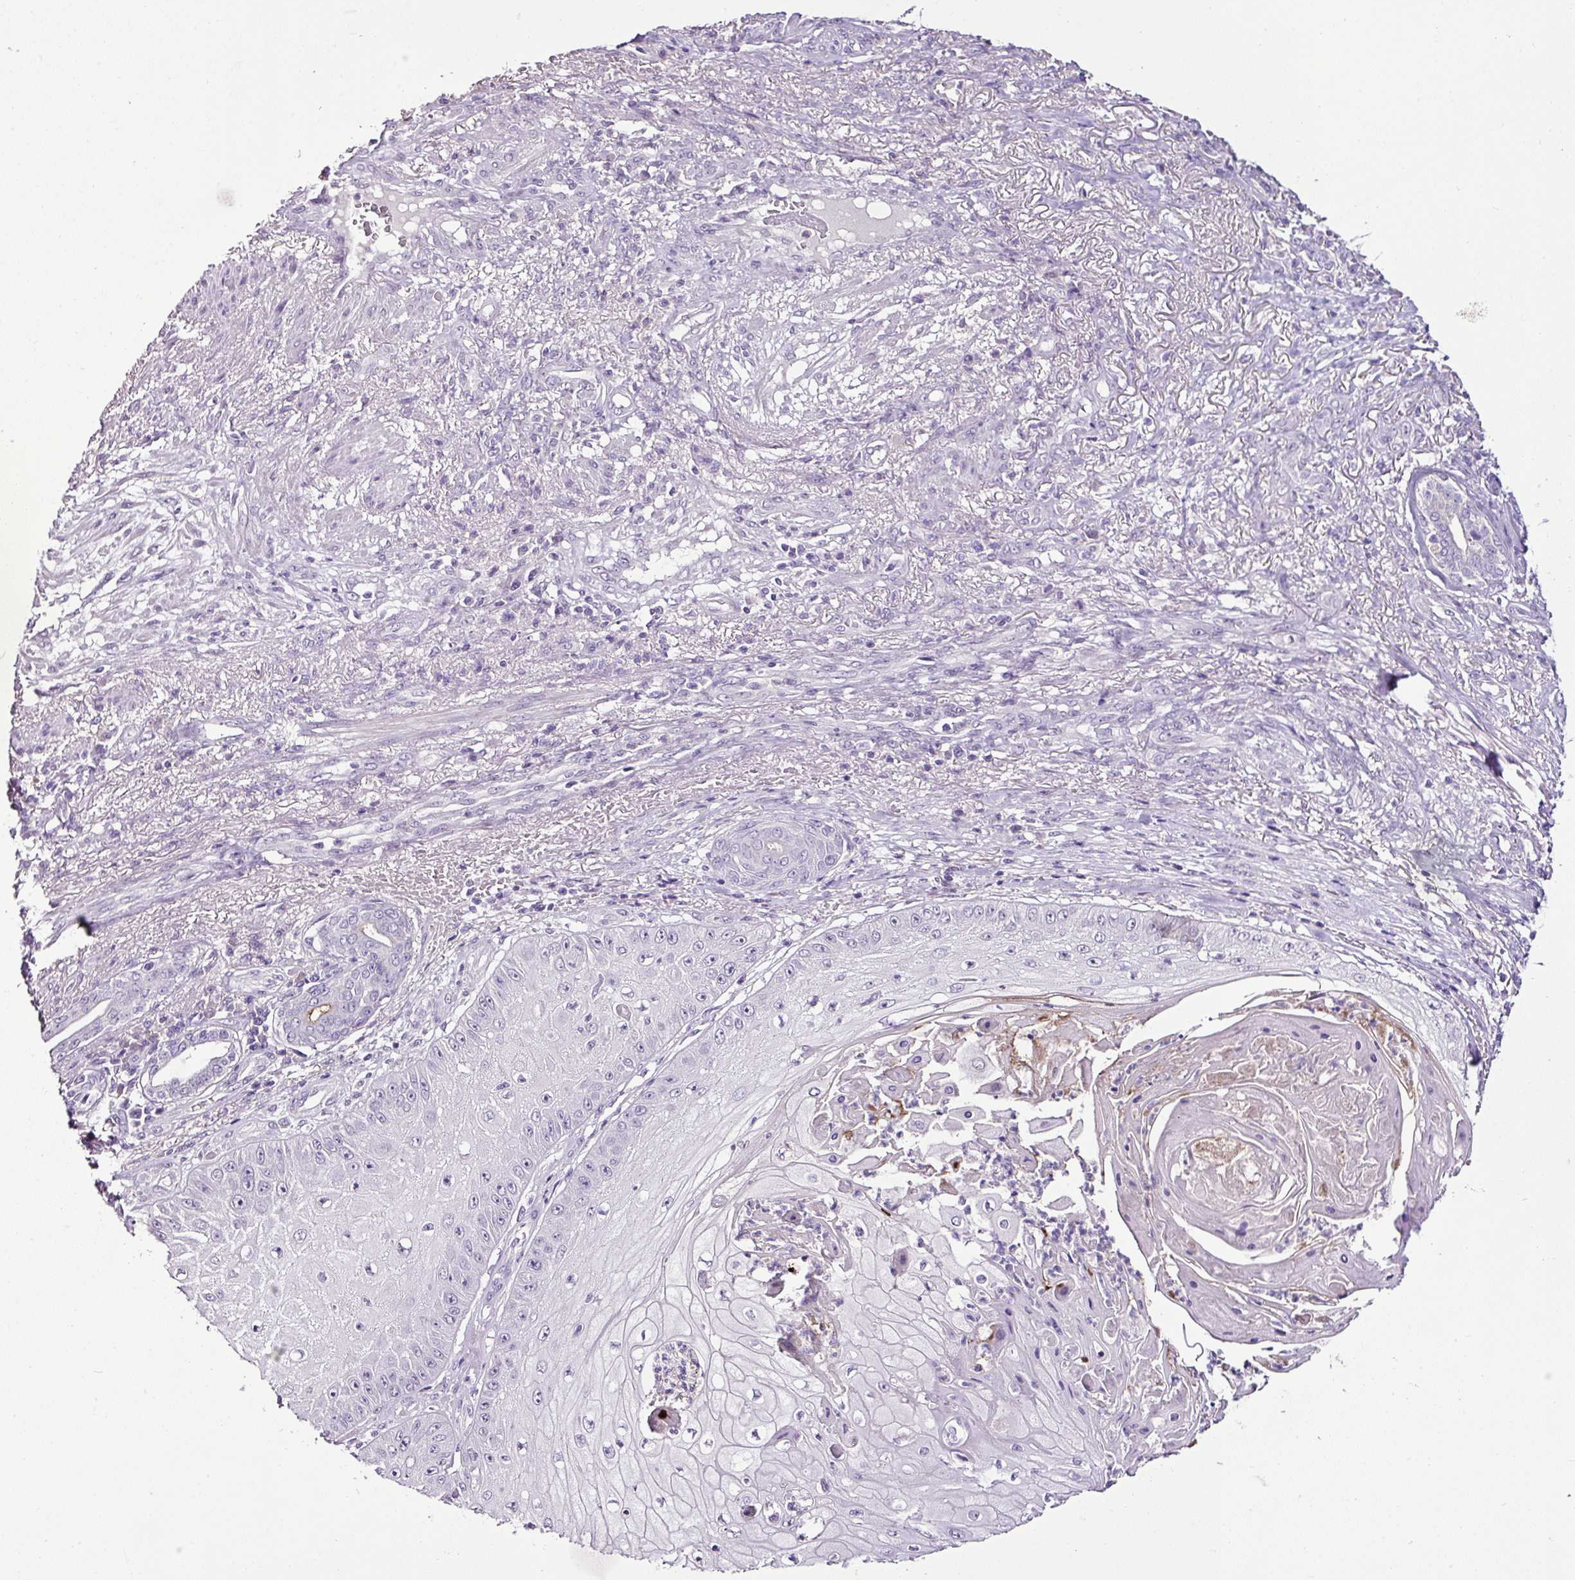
{"staining": {"intensity": "negative", "quantity": "none", "location": "none"}, "tissue": "skin cancer", "cell_type": "Tumor cells", "image_type": "cancer", "snomed": [{"axis": "morphology", "description": "Squamous cell carcinoma, NOS"}, {"axis": "topography", "description": "Skin"}], "caption": "This is a histopathology image of IHC staining of squamous cell carcinoma (skin), which shows no positivity in tumor cells. (DAB immunohistochemistry visualized using brightfield microscopy, high magnification).", "gene": "ESR1", "patient": {"sex": "male", "age": 70}}